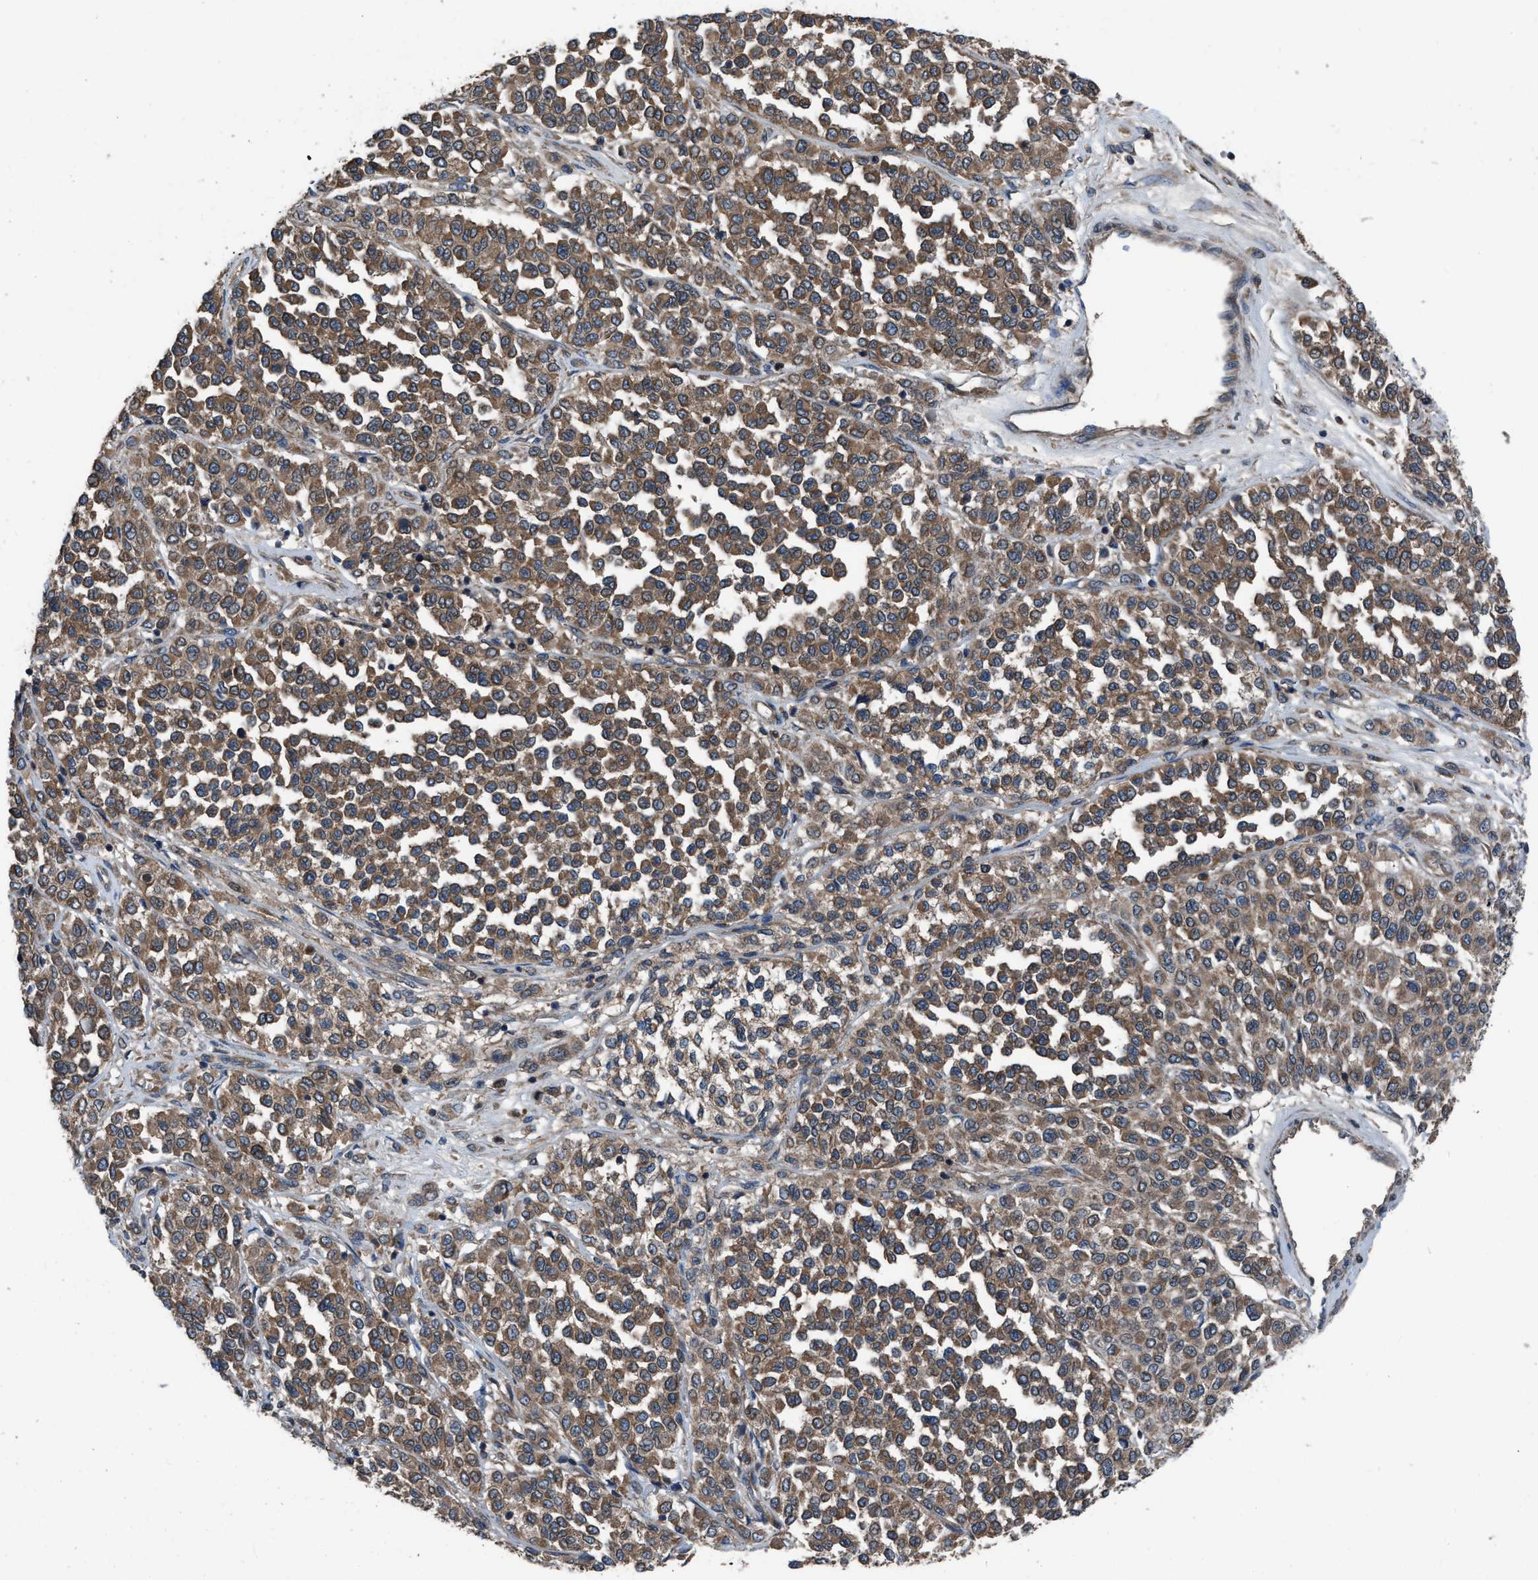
{"staining": {"intensity": "moderate", "quantity": ">75%", "location": "cytoplasmic/membranous"}, "tissue": "melanoma", "cell_type": "Tumor cells", "image_type": "cancer", "snomed": [{"axis": "morphology", "description": "Malignant melanoma, Metastatic site"}, {"axis": "topography", "description": "Pancreas"}], "caption": "Moderate cytoplasmic/membranous protein staining is appreciated in approximately >75% of tumor cells in melanoma.", "gene": "USP25", "patient": {"sex": "female", "age": 30}}